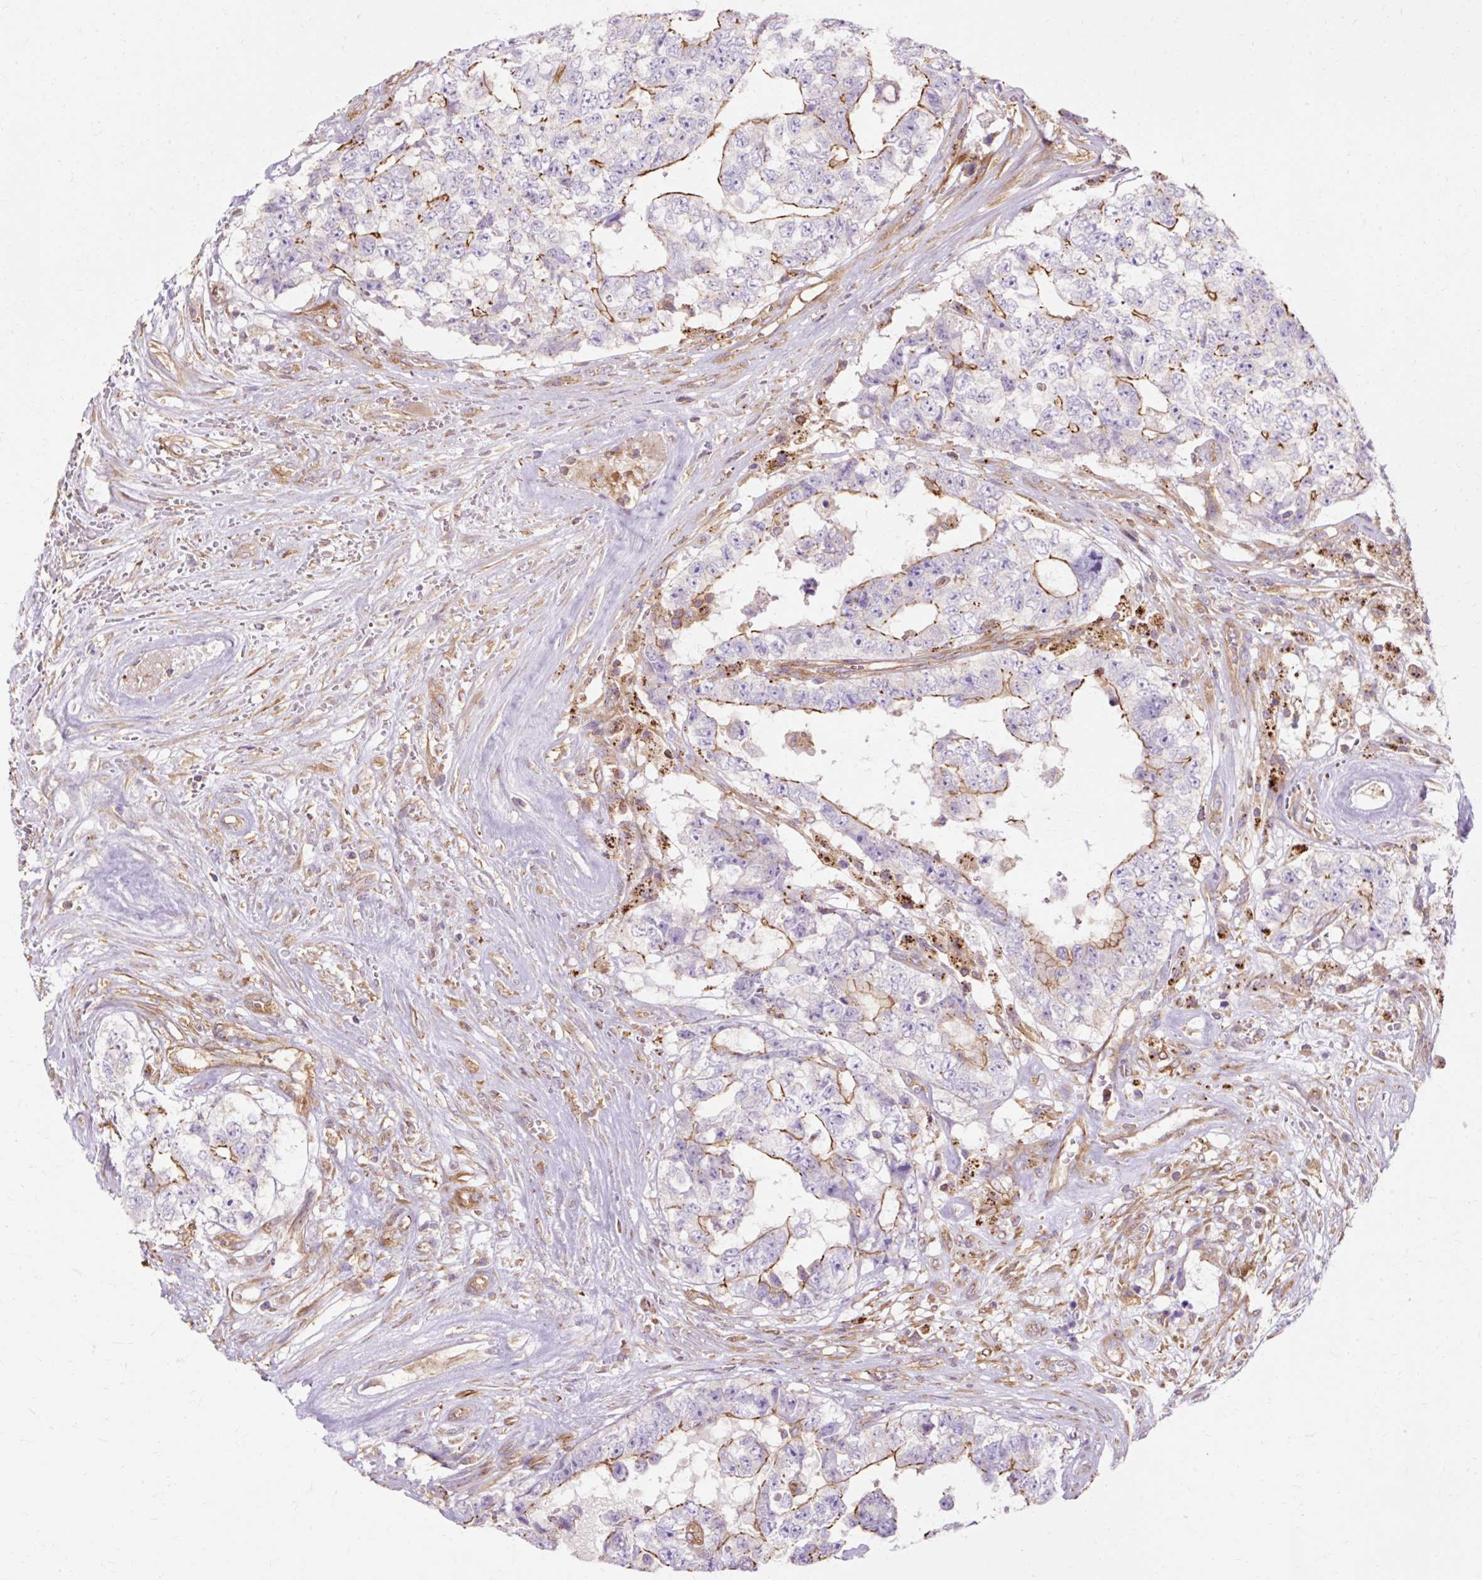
{"staining": {"intensity": "moderate", "quantity": "25%-75%", "location": "cytoplasmic/membranous"}, "tissue": "testis cancer", "cell_type": "Tumor cells", "image_type": "cancer", "snomed": [{"axis": "morphology", "description": "Normal tissue, NOS"}, {"axis": "morphology", "description": "Carcinoma, Embryonal, NOS"}, {"axis": "topography", "description": "Testis"}, {"axis": "topography", "description": "Epididymis"}], "caption": "A brown stain shows moderate cytoplasmic/membranous positivity of a protein in human testis cancer (embryonal carcinoma) tumor cells.", "gene": "TBC1D2B", "patient": {"sex": "male", "age": 25}}